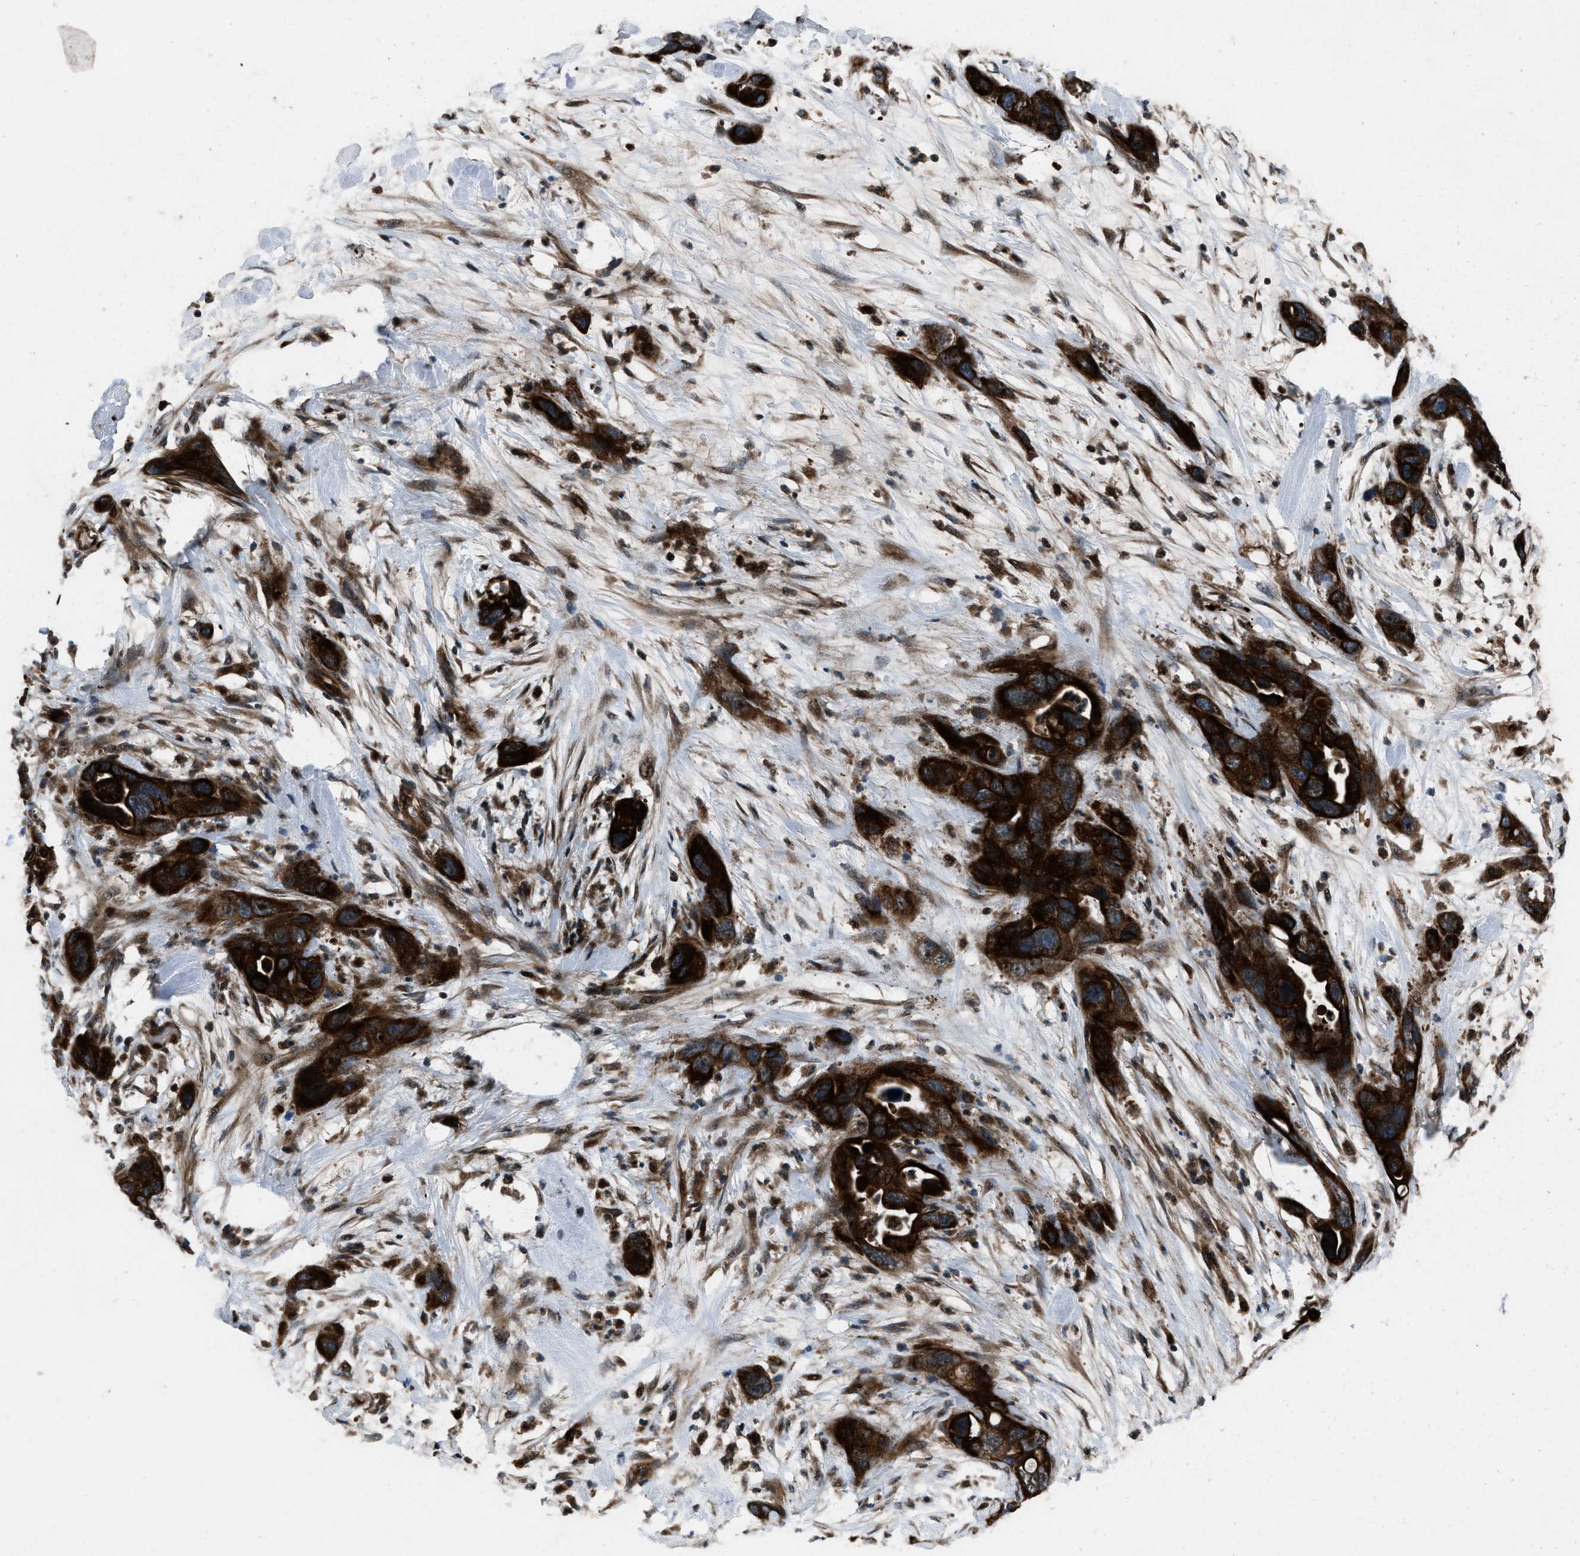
{"staining": {"intensity": "strong", "quantity": ">75%", "location": "cytoplasmic/membranous"}, "tissue": "pancreatic cancer", "cell_type": "Tumor cells", "image_type": "cancer", "snomed": [{"axis": "morphology", "description": "Adenocarcinoma, NOS"}, {"axis": "topography", "description": "Pancreas"}], "caption": "Adenocarcinoma (pancreatic) stained with a brown dye reveals strong cytoplasmic/membranous positive positivity in about >75% of tumor cells.", "gene": "IRAK4", "patient": {"sex": "female", "age": 71}}